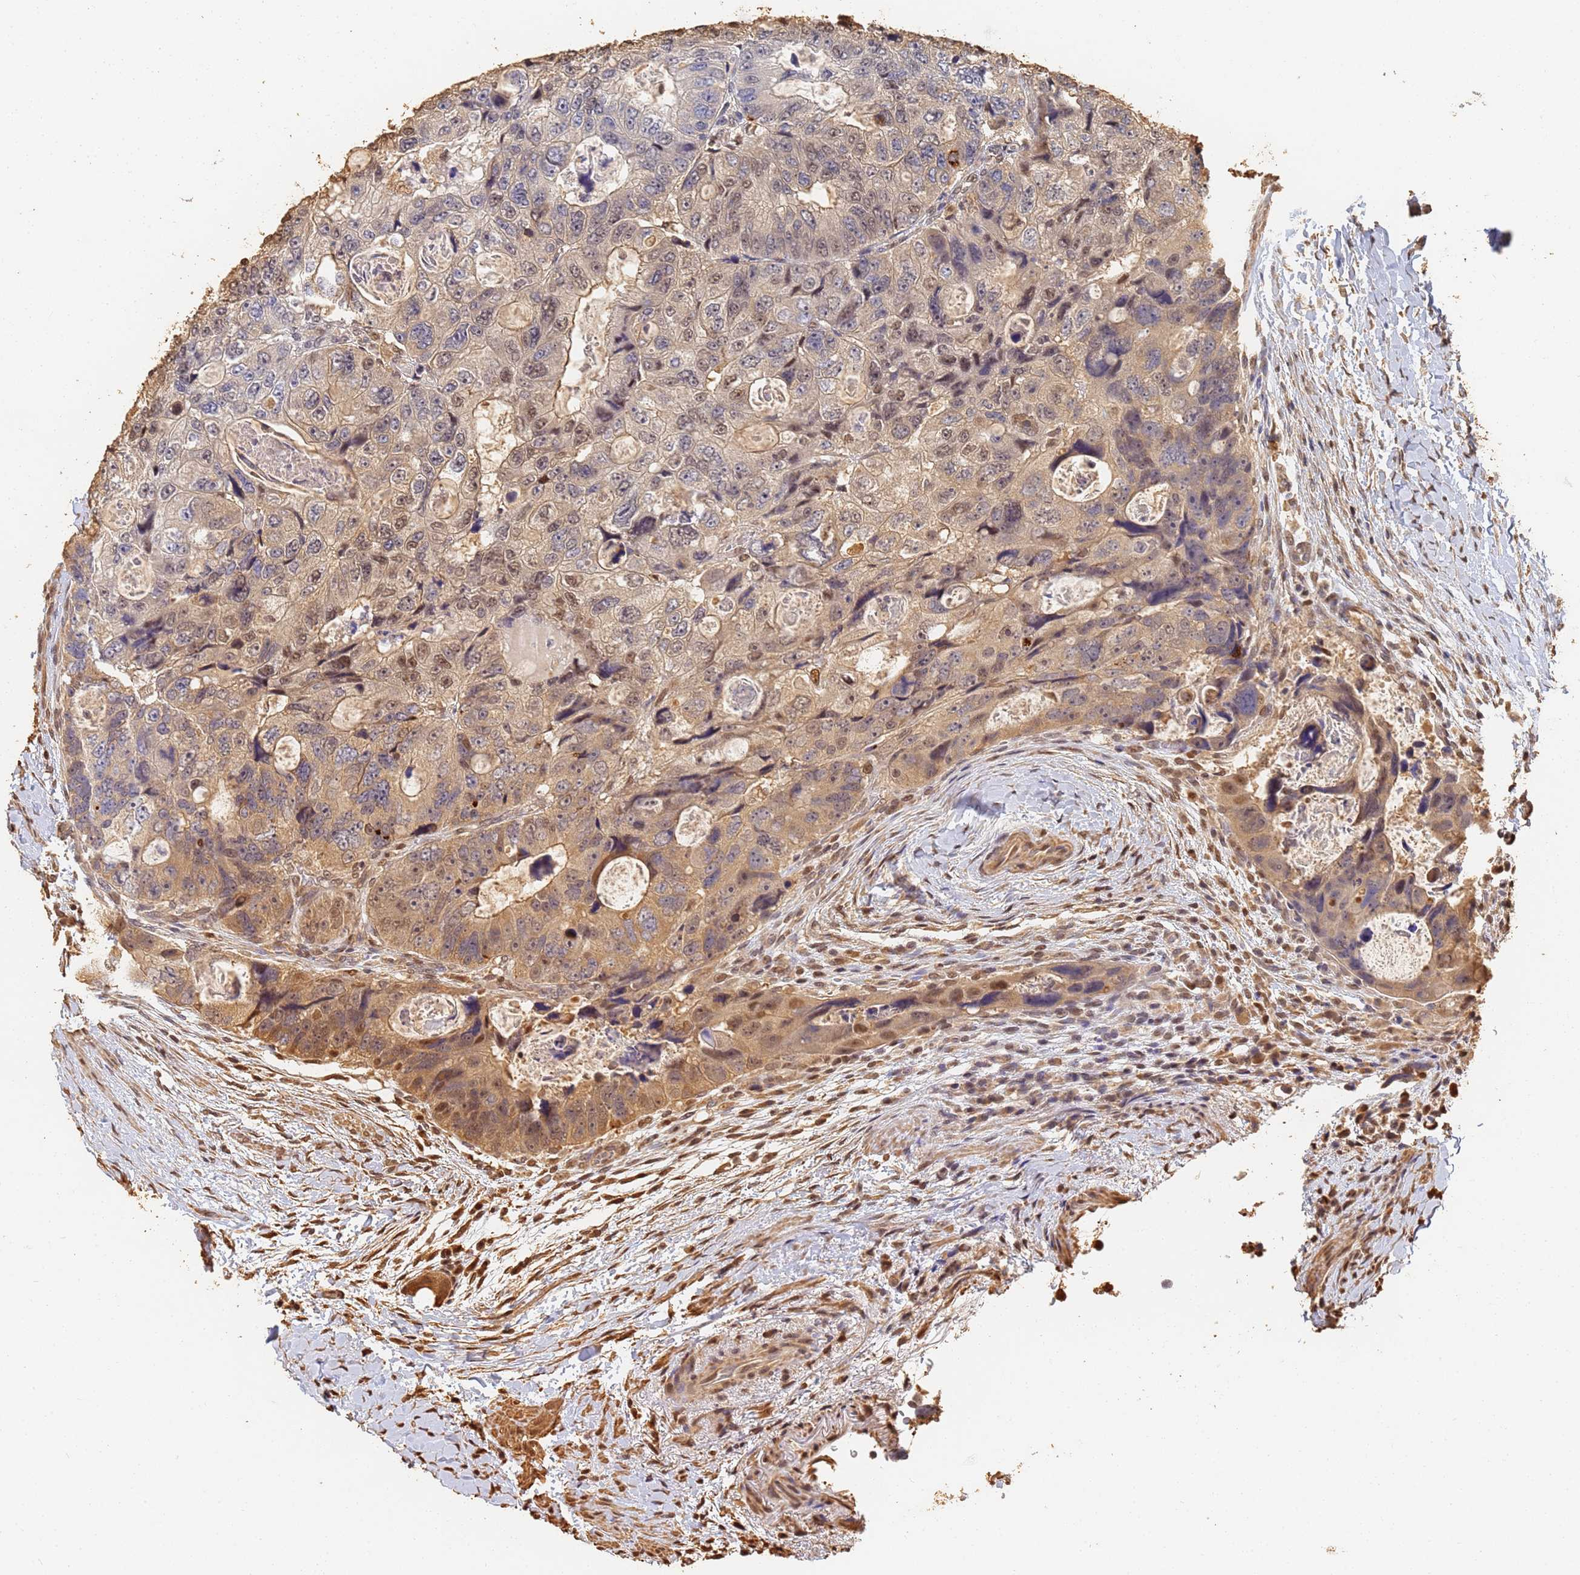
{"staining": {"intensity": "weak", "quantity": "25%-75%", "location": "cytoplasmic/membranous,nuclear"}, "tissue": "colorectal cancer", "cell_type": "Tumor cells", "image_type": "cancer", "snomed": [{"axis": "morphology", "description": "Adenocarcinoma, NOS"}, {"axis": "topography", "description": "Rectum"}], "caption": "Colorectal cancer (adenocarcinoma) stained with DAB (3,3'-diaminobenzidine) IHC shows low levels of weak cytoplasmic/membranous and nuclear expression in approximately 25%-75% of tumor cells.", "gene": "JAK2", "patient": {"sex": "male", "age": 59}}